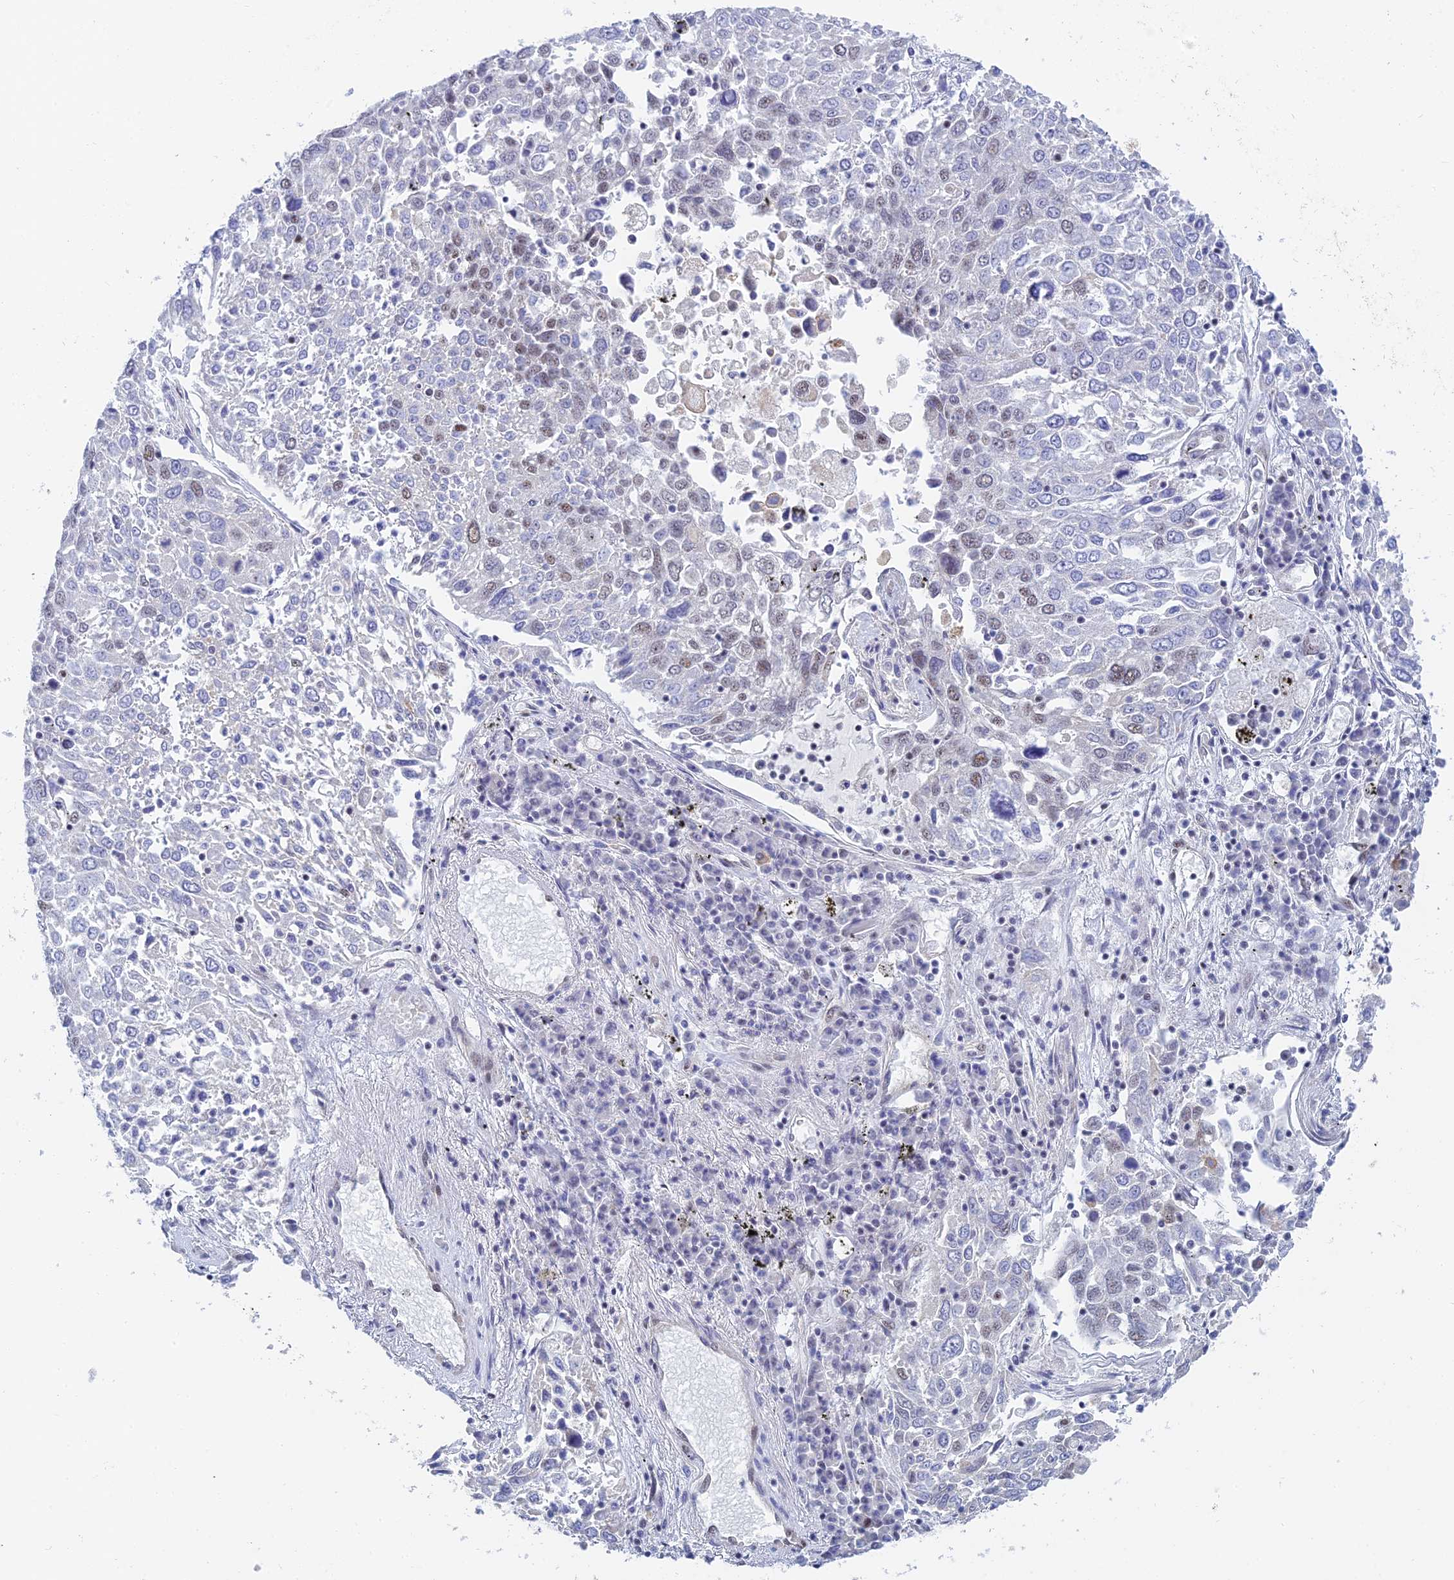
{"staining": {"intensity": "weak", "quantity": "<25%", "location": "nuclear"}, "tissue": "lung cancer", "cell_type": "Tumor cells", "image_type": "cancer", "snomed": [{"axis": "morphology", "description": "Squamous cell carcinoma, NOS"}, {"axis": "topography", "description": "Lung"}], "caption": "Immunohistochemical staining of squamous cell carcinoma (lung) shows no significant expression in tumor cells.", "gene": "CFAP92", "patient": {"sex": "male", "age": 65}}